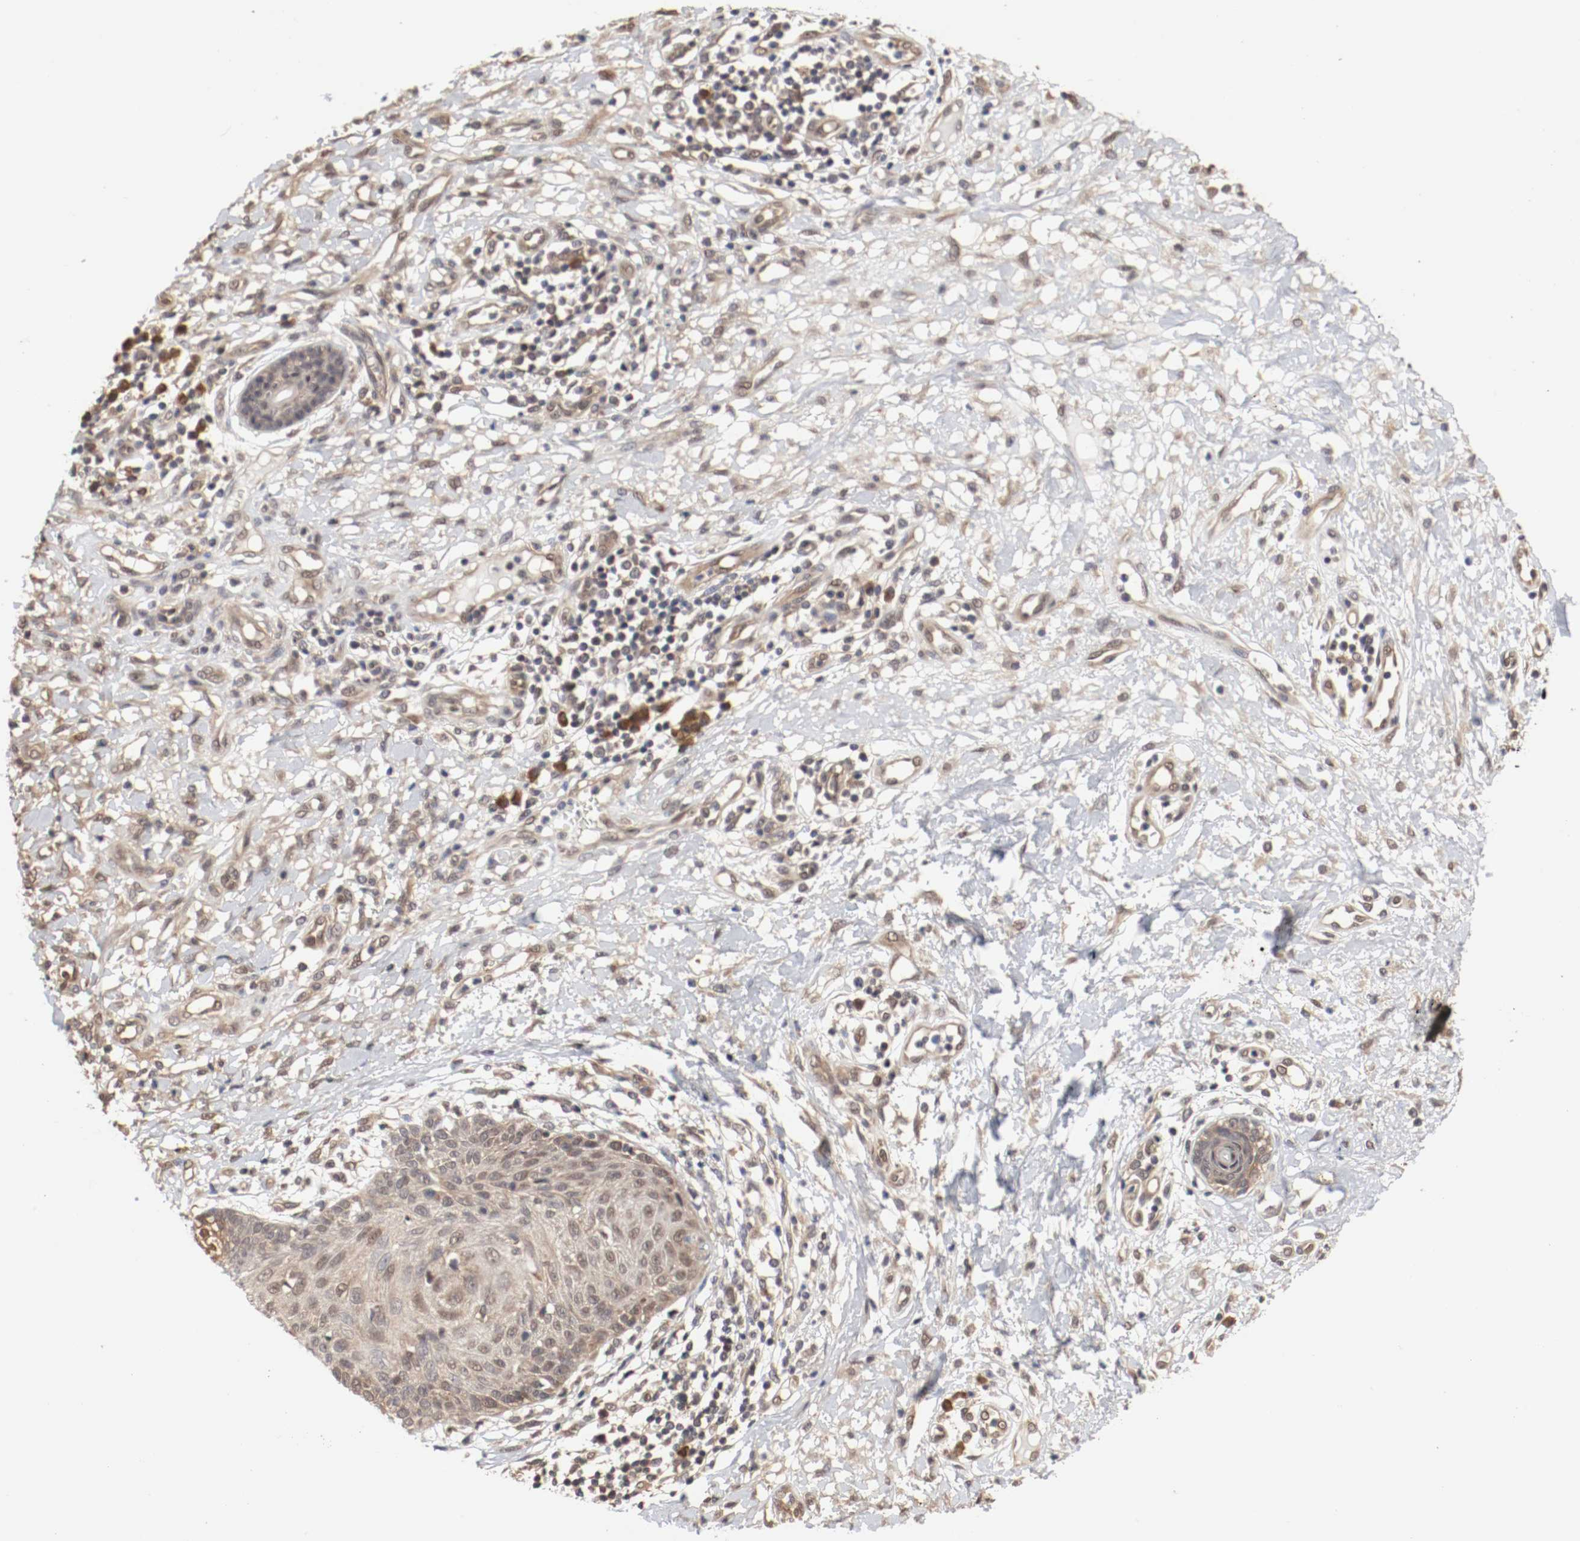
{"staining": {"intensity": "moderate", "quantity": ">75%", "location": "cytoplasmic/membranous,nuclear"}, "tissue": "skin cancer", "cell_type": "Tumor cells", "image_type": "cancer", "snomed": [{"axis": "morphology", "description": "Squamous cell carcinoma, NOS"}, {"axis": "topography", "description": "Skin"}], "caption": "IHC (DAB (3,3'-diaminobenzidine)) staining of human skin cancer (squamous cell carcinoma) displays moderate cytoplasmic/membranous and nuclear protein expression in approximately >75% of tumor cells. The protein is stained brown, and the nuclei are stained in blue (DAB (3,3'-diaminobenzidine) IHC with brightfield microscopy, high magnification).", "gene": "AFG3L2", "patient": {"sex": "female", "age": 78}}